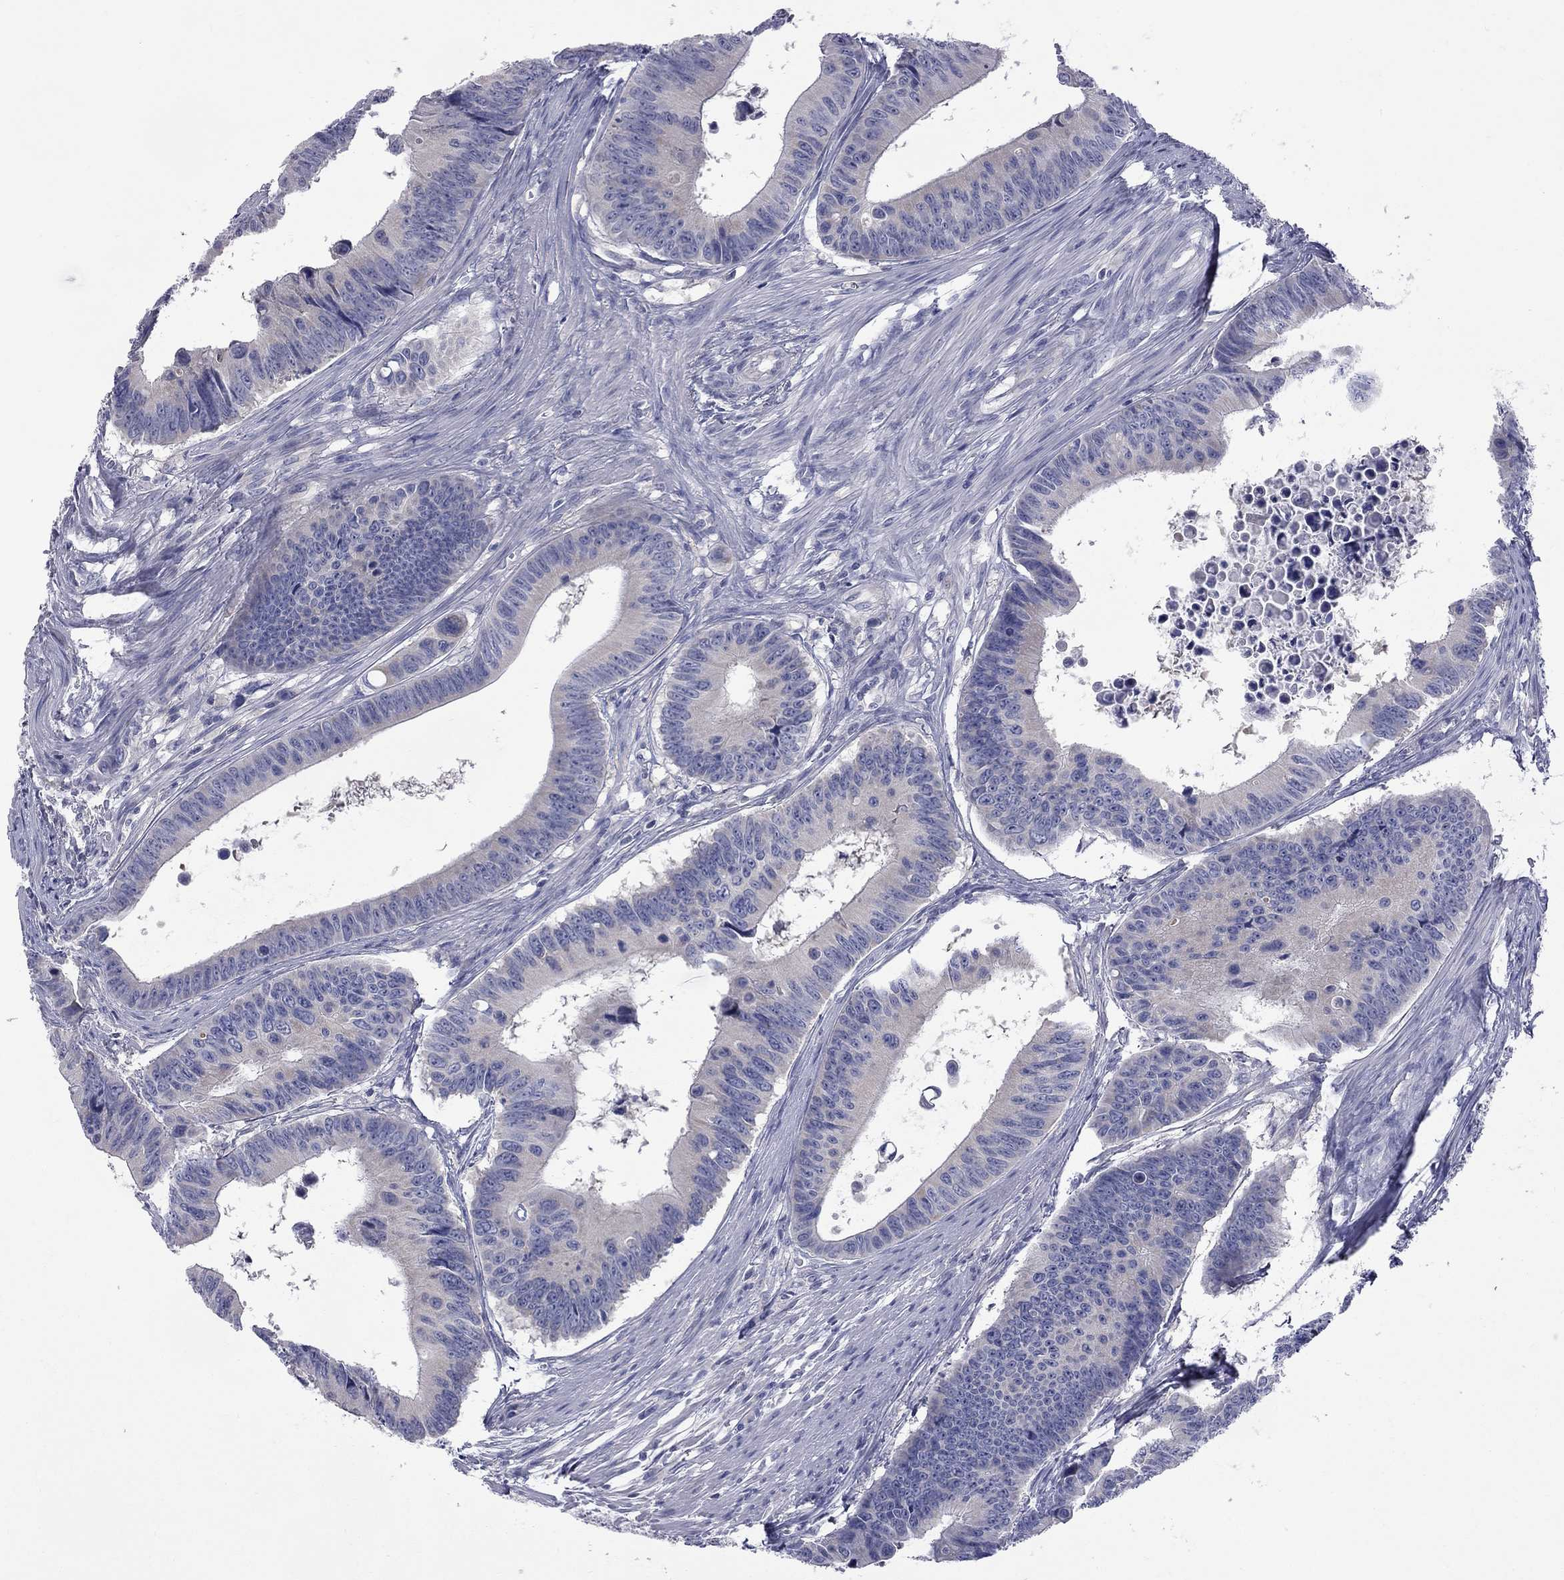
{"staining": {"intensity": "negative", "quantity": "none", "location": "none"}, "tissue": "colorectal cancer", "cell_type": "Tumor cells", "image_type": "cancer", "snomed": [{"axis": "morphology", "description": "Adenocarcinoma, NOS"}, {"axis": "topography", "description": "Colon"}], "caption": "There is no significant positivity in tumor cells of colorectal adenocarcinoma. Brightfield microscopy of IHC stained with DAB (3,3'-diaminobenzidine) (brown) and hematoxylin (blue), captured at high magnification.", "gene": "ABCB4", "patient": {"sex": "female", "age": 87}}